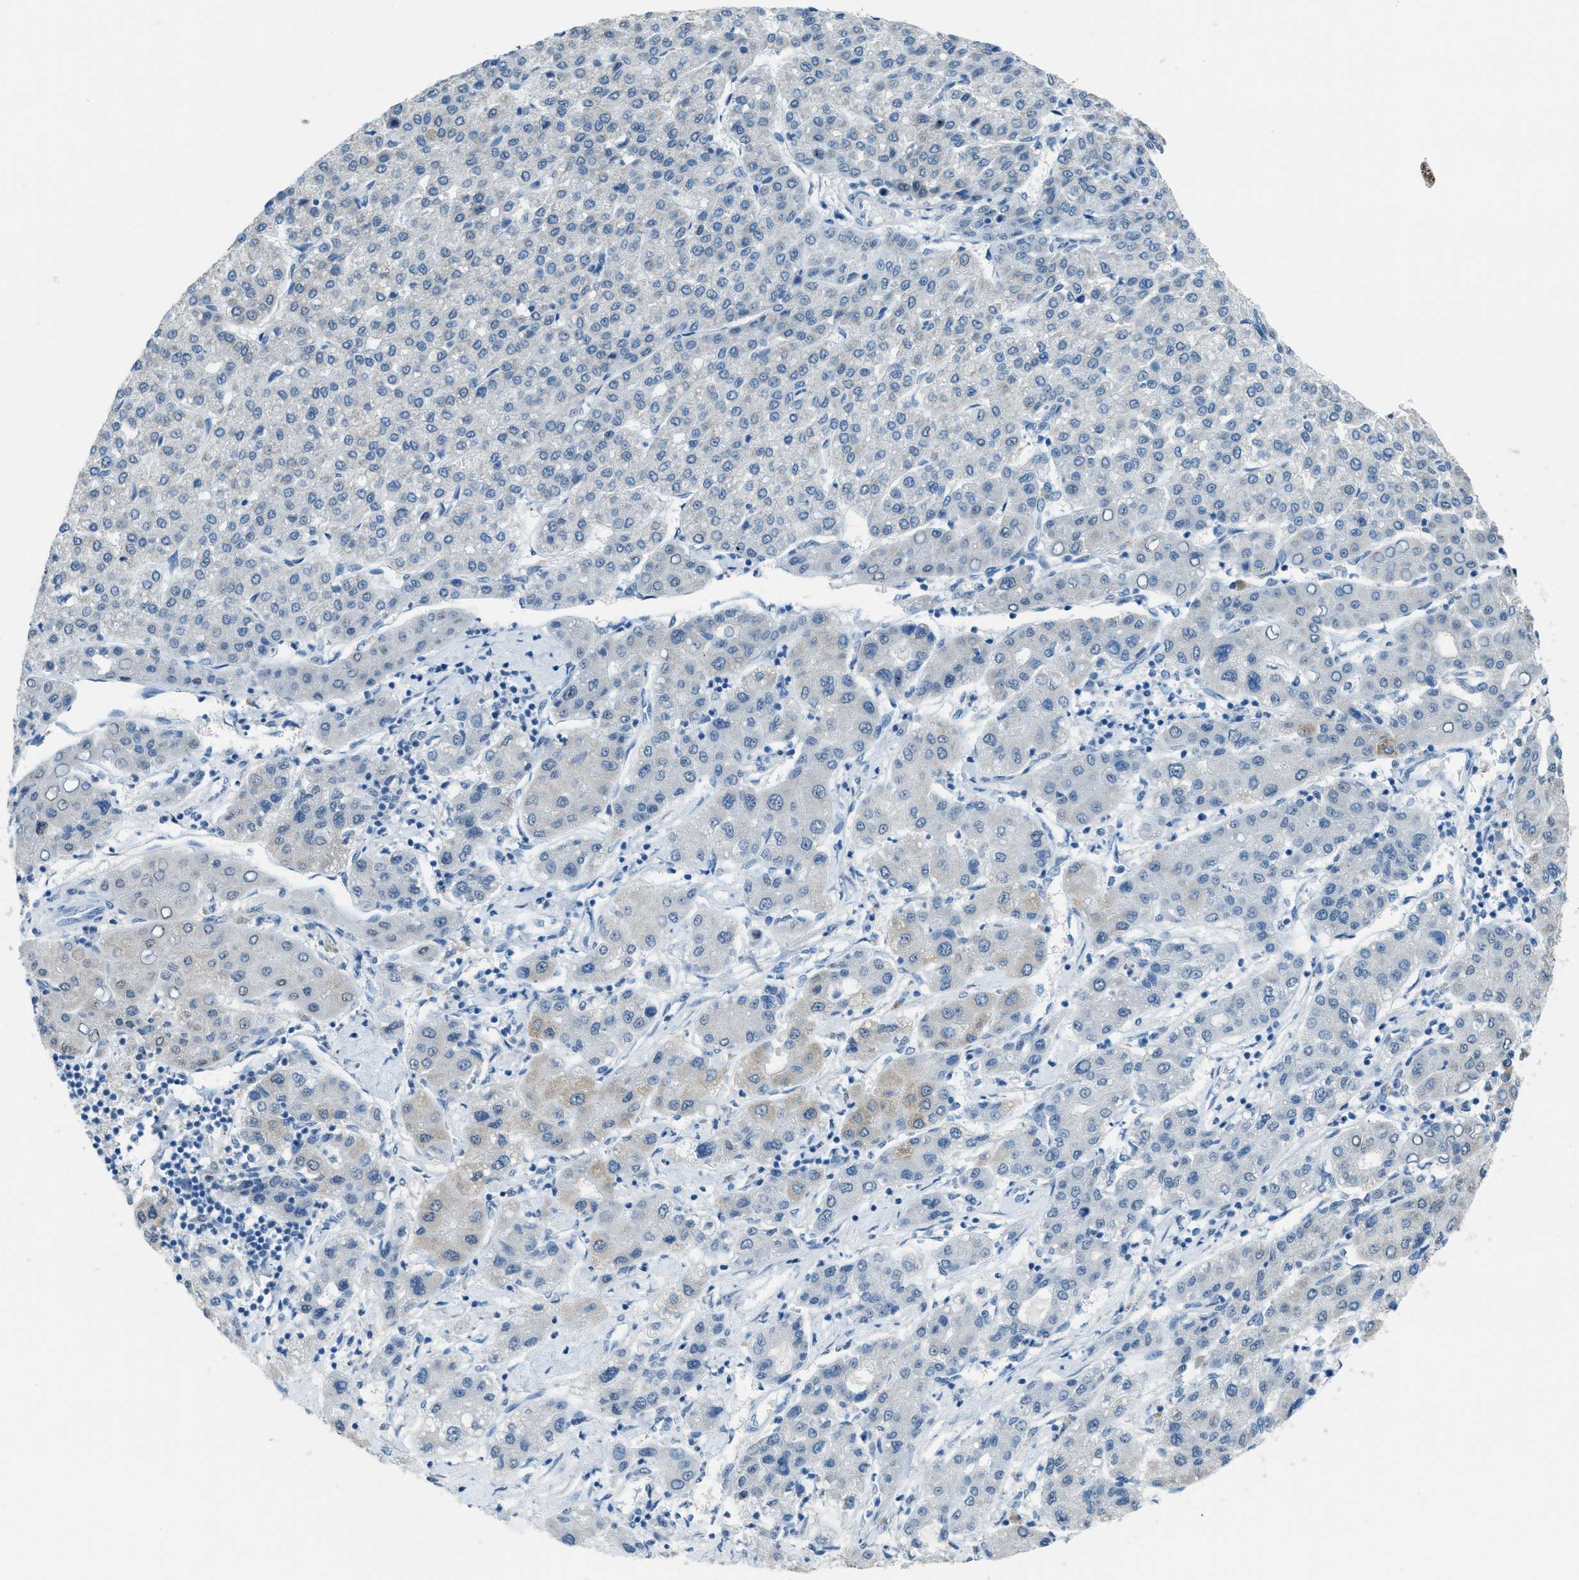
{"staining": {"intensity": "negative", "quantity": "none", "location": "none"}, "tissue": "liver cancer", "cell_type": "Tumor cells", "image_type": "cancer", "snomed": [{"axis": "morphology", "description": "Carcinoma, Hepatocellular, NOS"}, {"axis": "topography", "description": "Liver"}], "caption": "A high-resolution image shows immunohistochemistry staining of hepatocellular carcinoma (liver), which reveals no significant staining in tumor cells. (DAB IHC with hematoxylin counter stain).", "gene": "TTC13", "patient": {"sex": "male", "age": 65}}